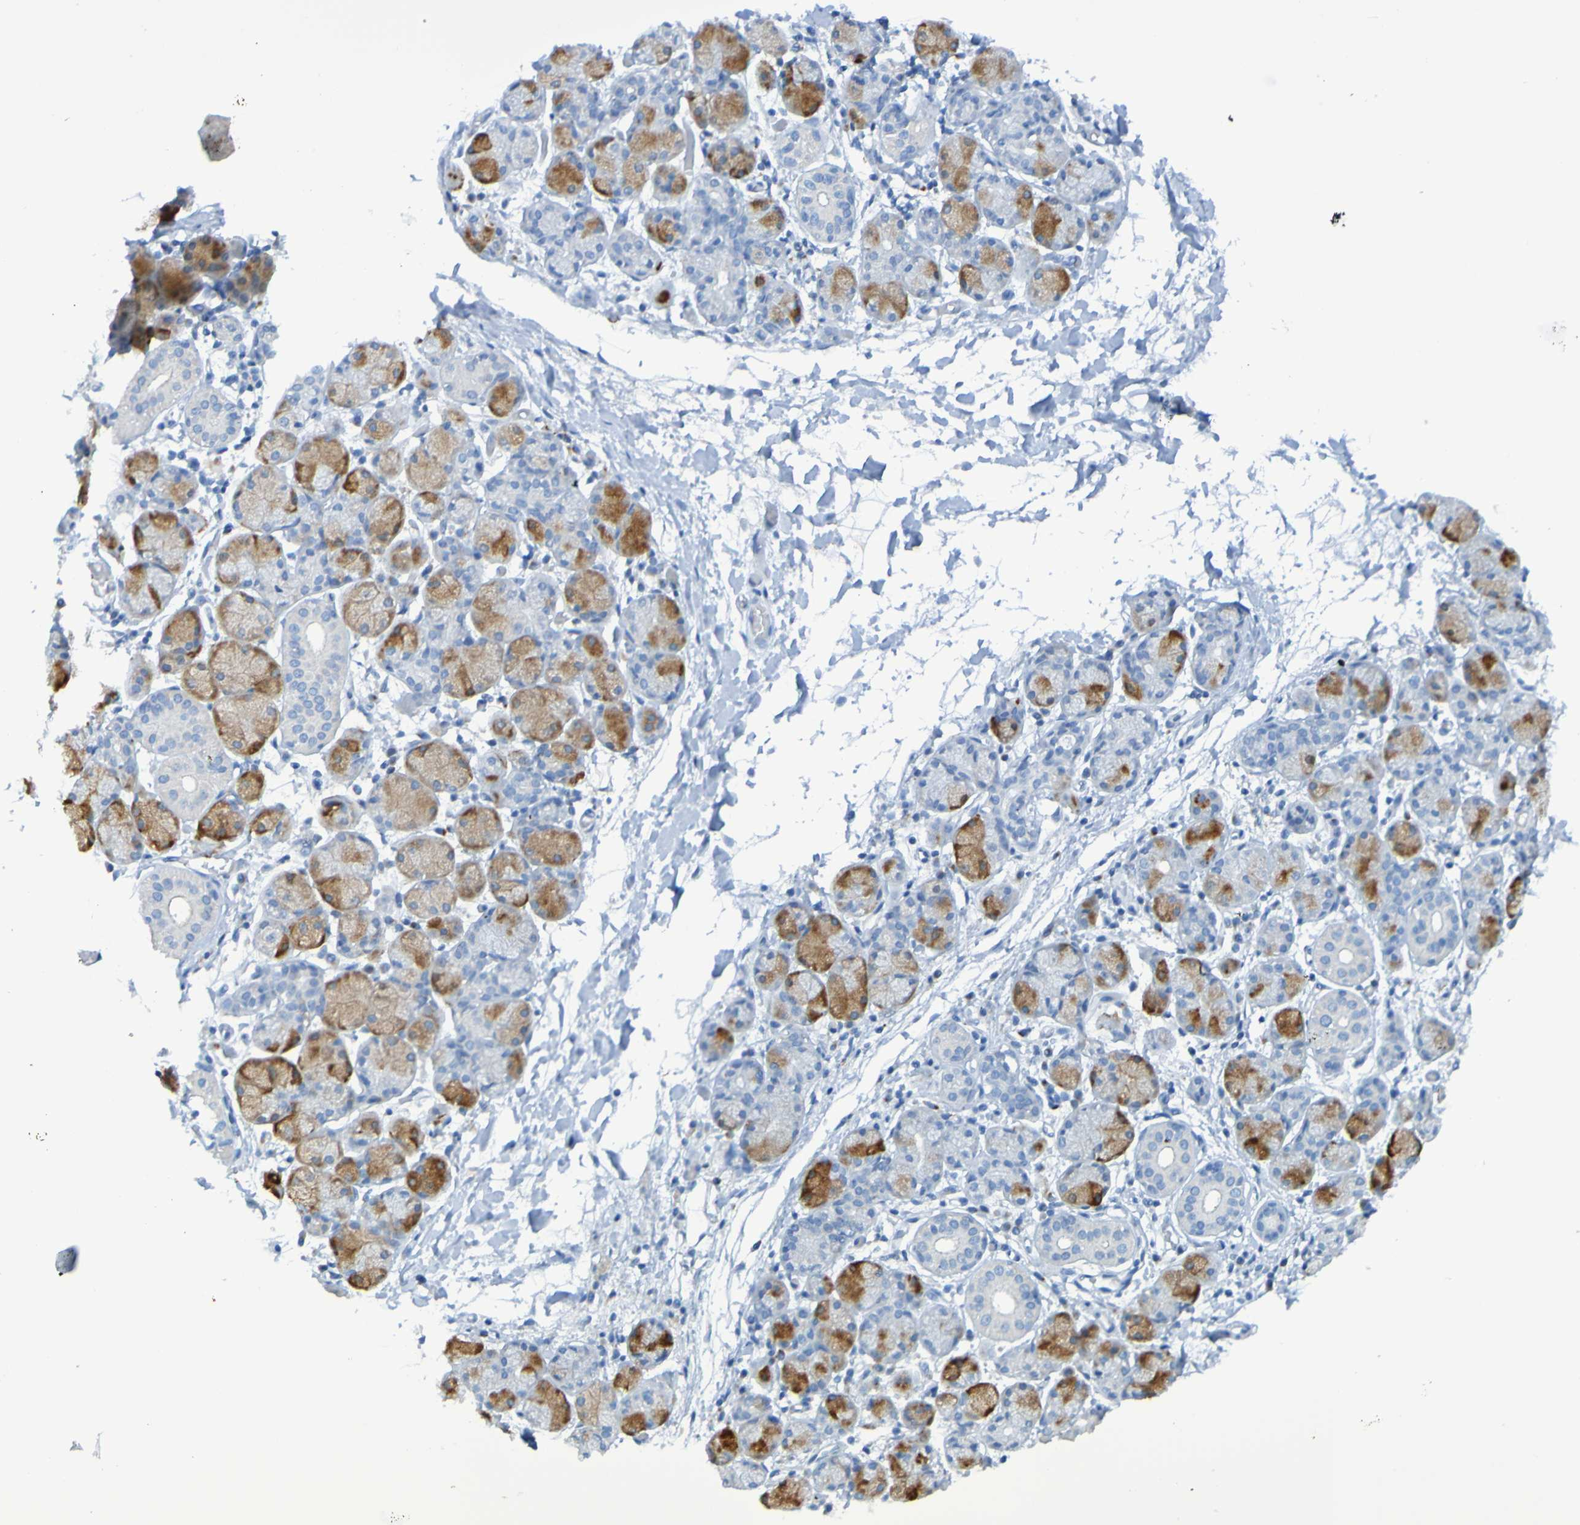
{"staining": {"intensity": "strong", "quantity": "<25%", "location": "cytoplasmic/membranous"}, "tissue": "salivary gland", "cell_type": "Glandular cells", "image_type": "normal", "snomed": [{"axis": "morphology", "description": "Normal tissue, NOS"}, {"axis": "topography", "description": "Salivary gland"}], "caption": "Benign salivary gland displays strong cytoplasmic/membranous staining in approximately <25% of glandular cells The staining was performed using DAB (3,3'-diaminobenzidine), with brown indicating positive protein expression. Nuclei are stained blue with hematoxylin..", "gene": "ACMSD", "patient": {"sex": "female", "age": 24}}